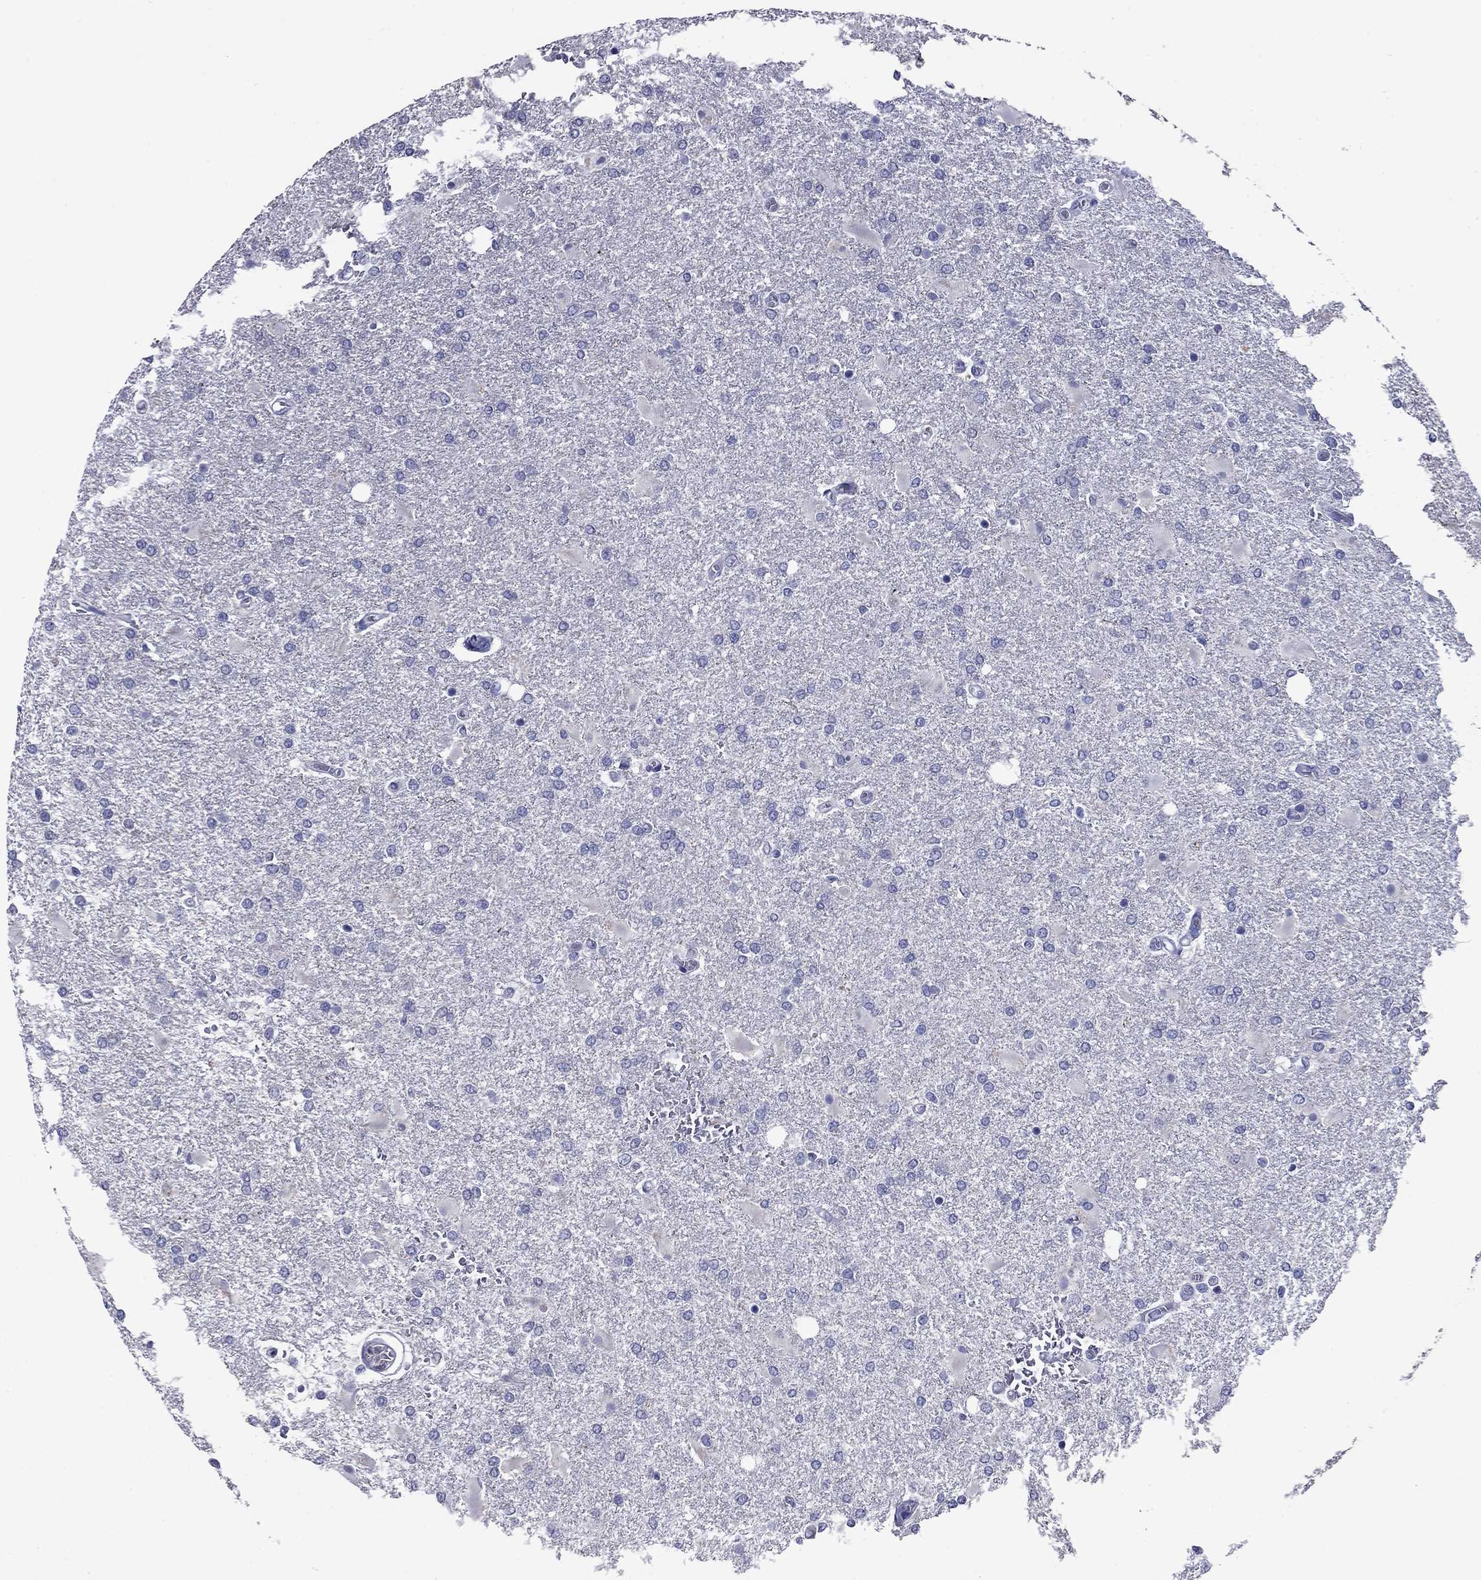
{"staining": {"intensity": "negative", "quantity": "none", "location": "none"}, "tissue": "glioma", "cell_type": "Tumor cells", "image_type": "cancer", "snomed": [{"axis": "morphology", "description": "Glioma, malignant, High grade"}, {"axis": "topography", "description": "Cerebral cortex"}], "caption": "This image is of glioma stained with immunohistochemistry to label a protein in brown with the nuclei are counter-stained blue. There is no positivity in tumor cells.", "gene": "CFAP119", "patient": {"sex": "male", "age": 79}}